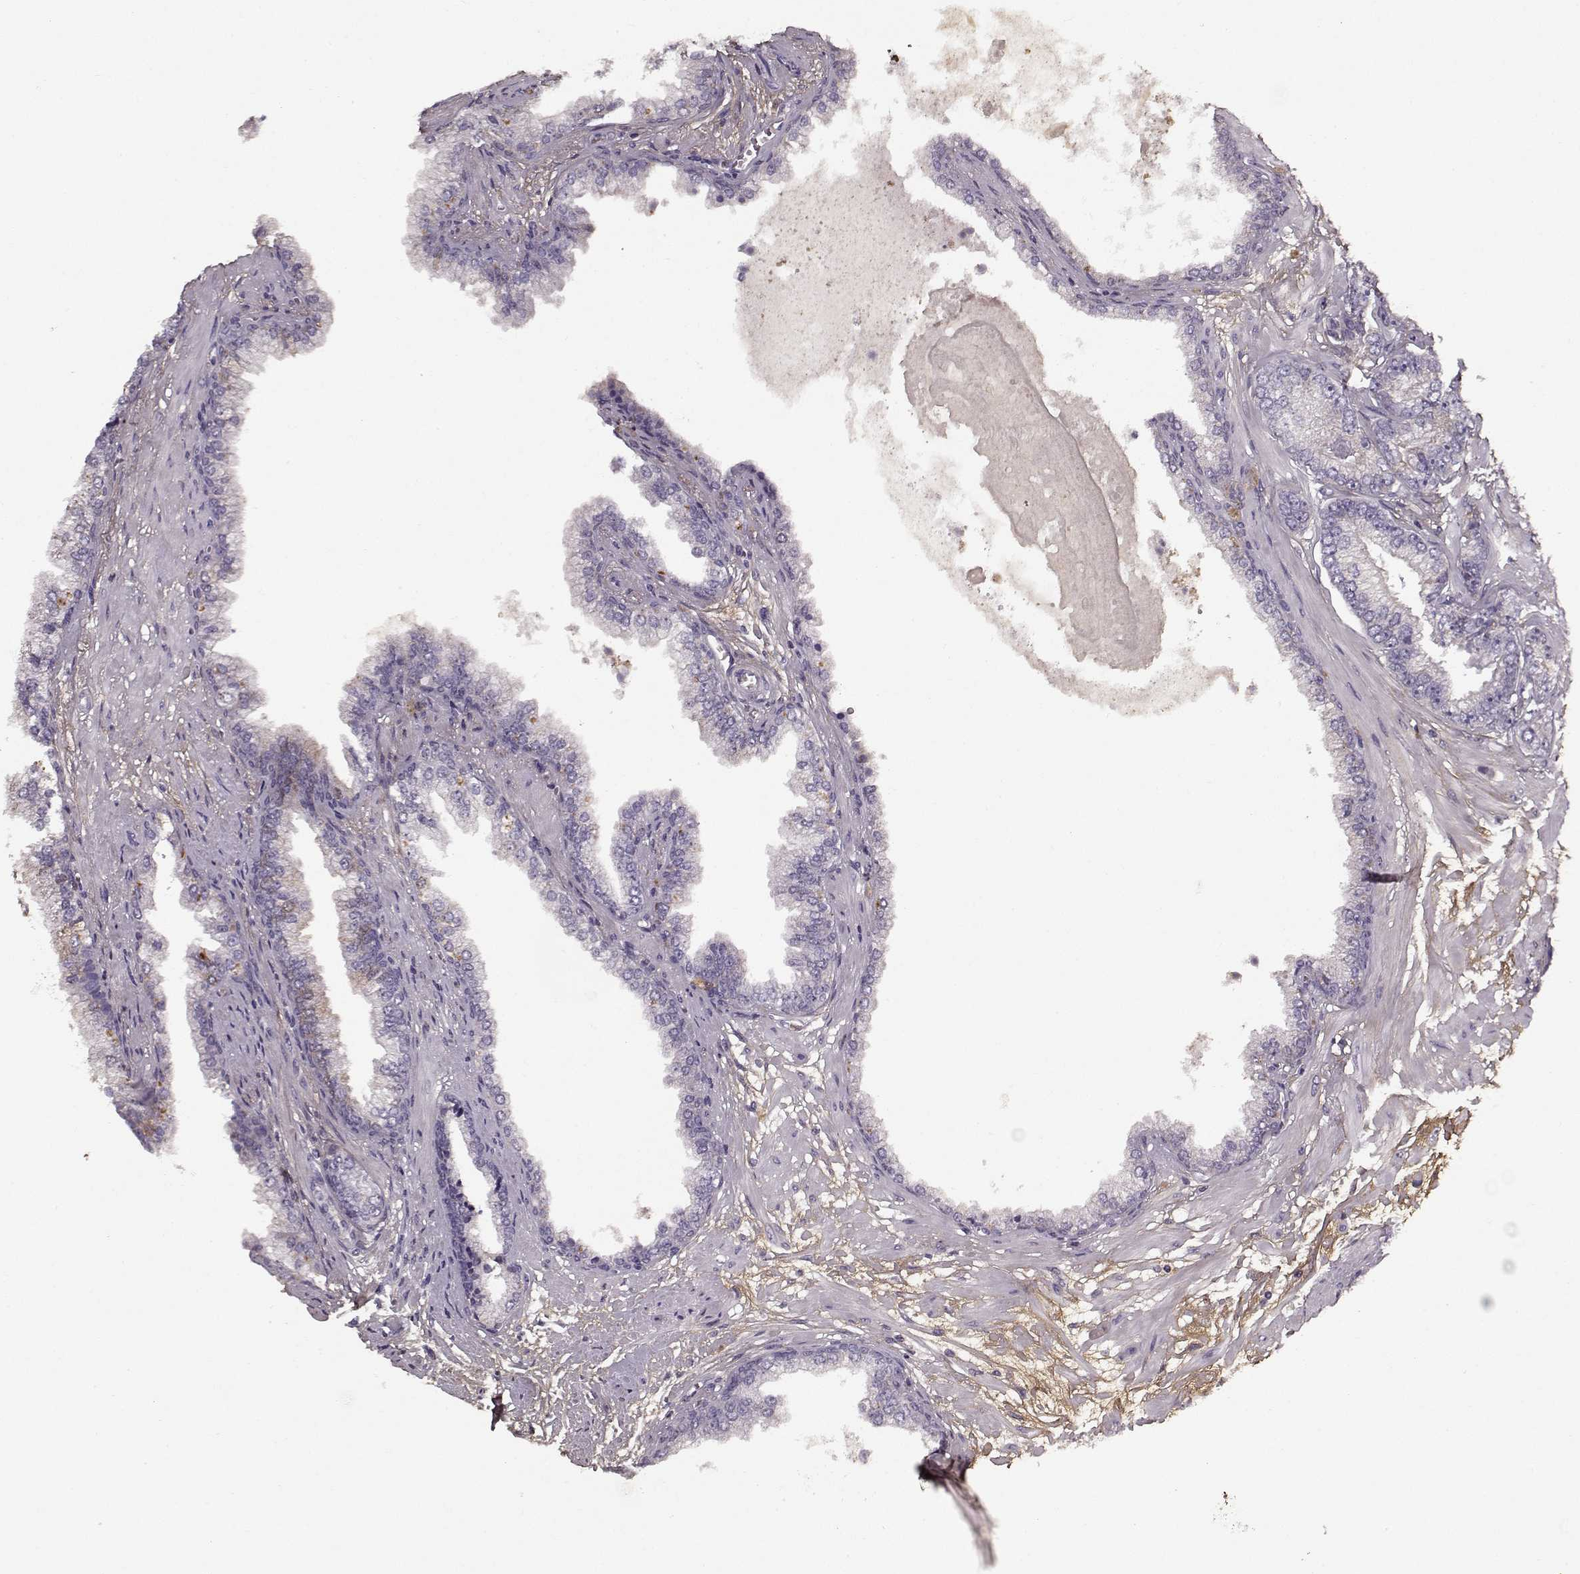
{"staining": {"intensity": "negative", "quantity": "none", "location": "none"}, "tissue": "prostate cancer", "cell_type": "Tumor cells", "image_type": "cancer", "snomed": [{"axis": "morphology", "description": "Adenocarcinoma, Low grade"}, {"axis": "topography", "description": "Prostate"}], "caption": "Immunohistochemical staining of human adenocarcinoma (low-grade) (prostate) demonstrates no significant positivity in tumor cells.", "gene": "LUM", "patient": {"sex": "male", "age": 64}}